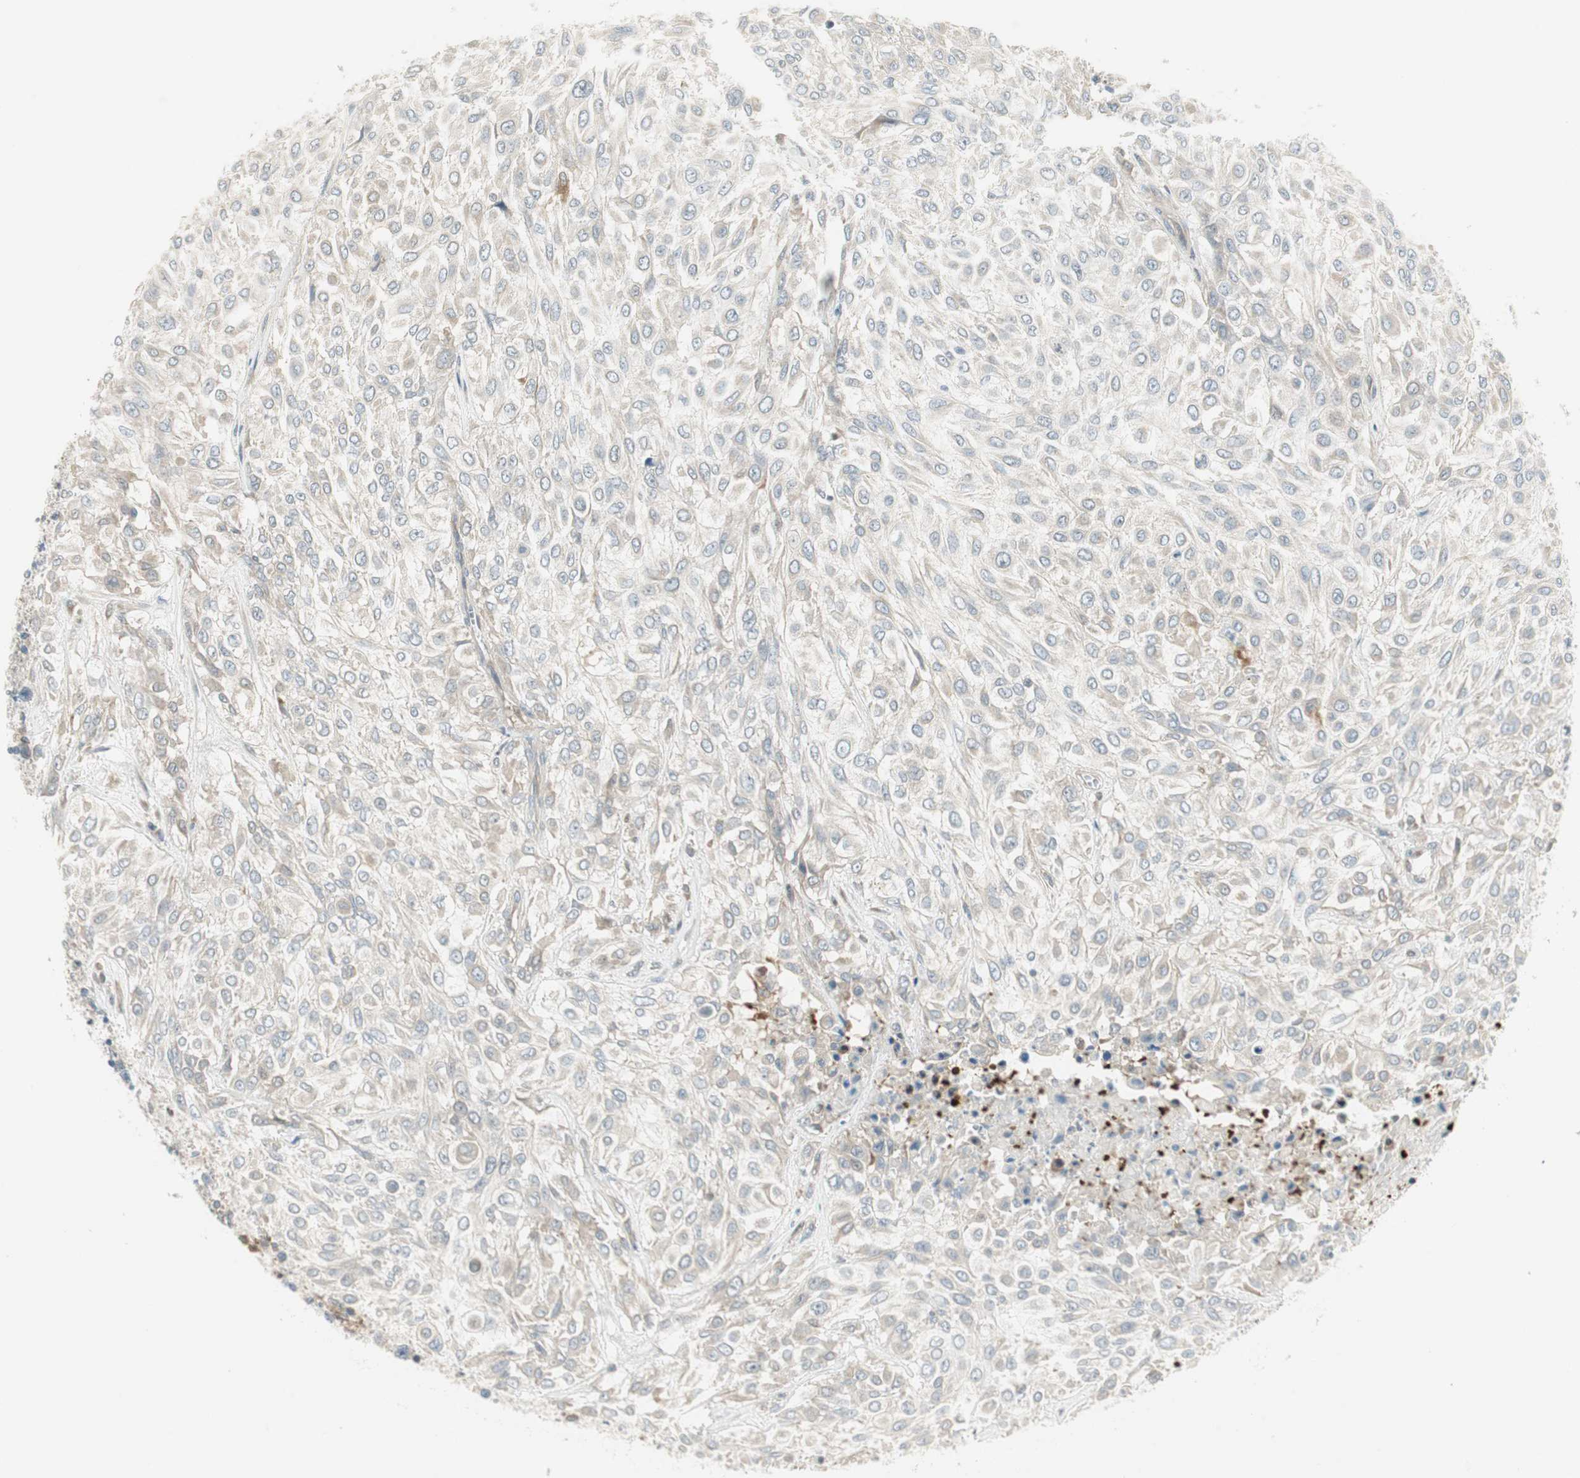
{"staining": {"intensity": "weak", "quantity": "25%-75%", "location": "cytoplasmic/membranous"}, "tissue": "urothelial cancer", "cell_type": "Tumor cells", "image_type": "cancer", "snomed": [{"axis": "morphology", "description": "Urothelial carcinoma, High grade"}, {"axis": "topography", "description": "Urinary bladder"}], "caption": "Urothelial cancer stained with IHC reveals weak cytoplasmic/membranous staining in about 25%-75% of tumor cells.", "gene": "STON1-GTF2A1L", "patient": {"sex": "male", "age": 57}}